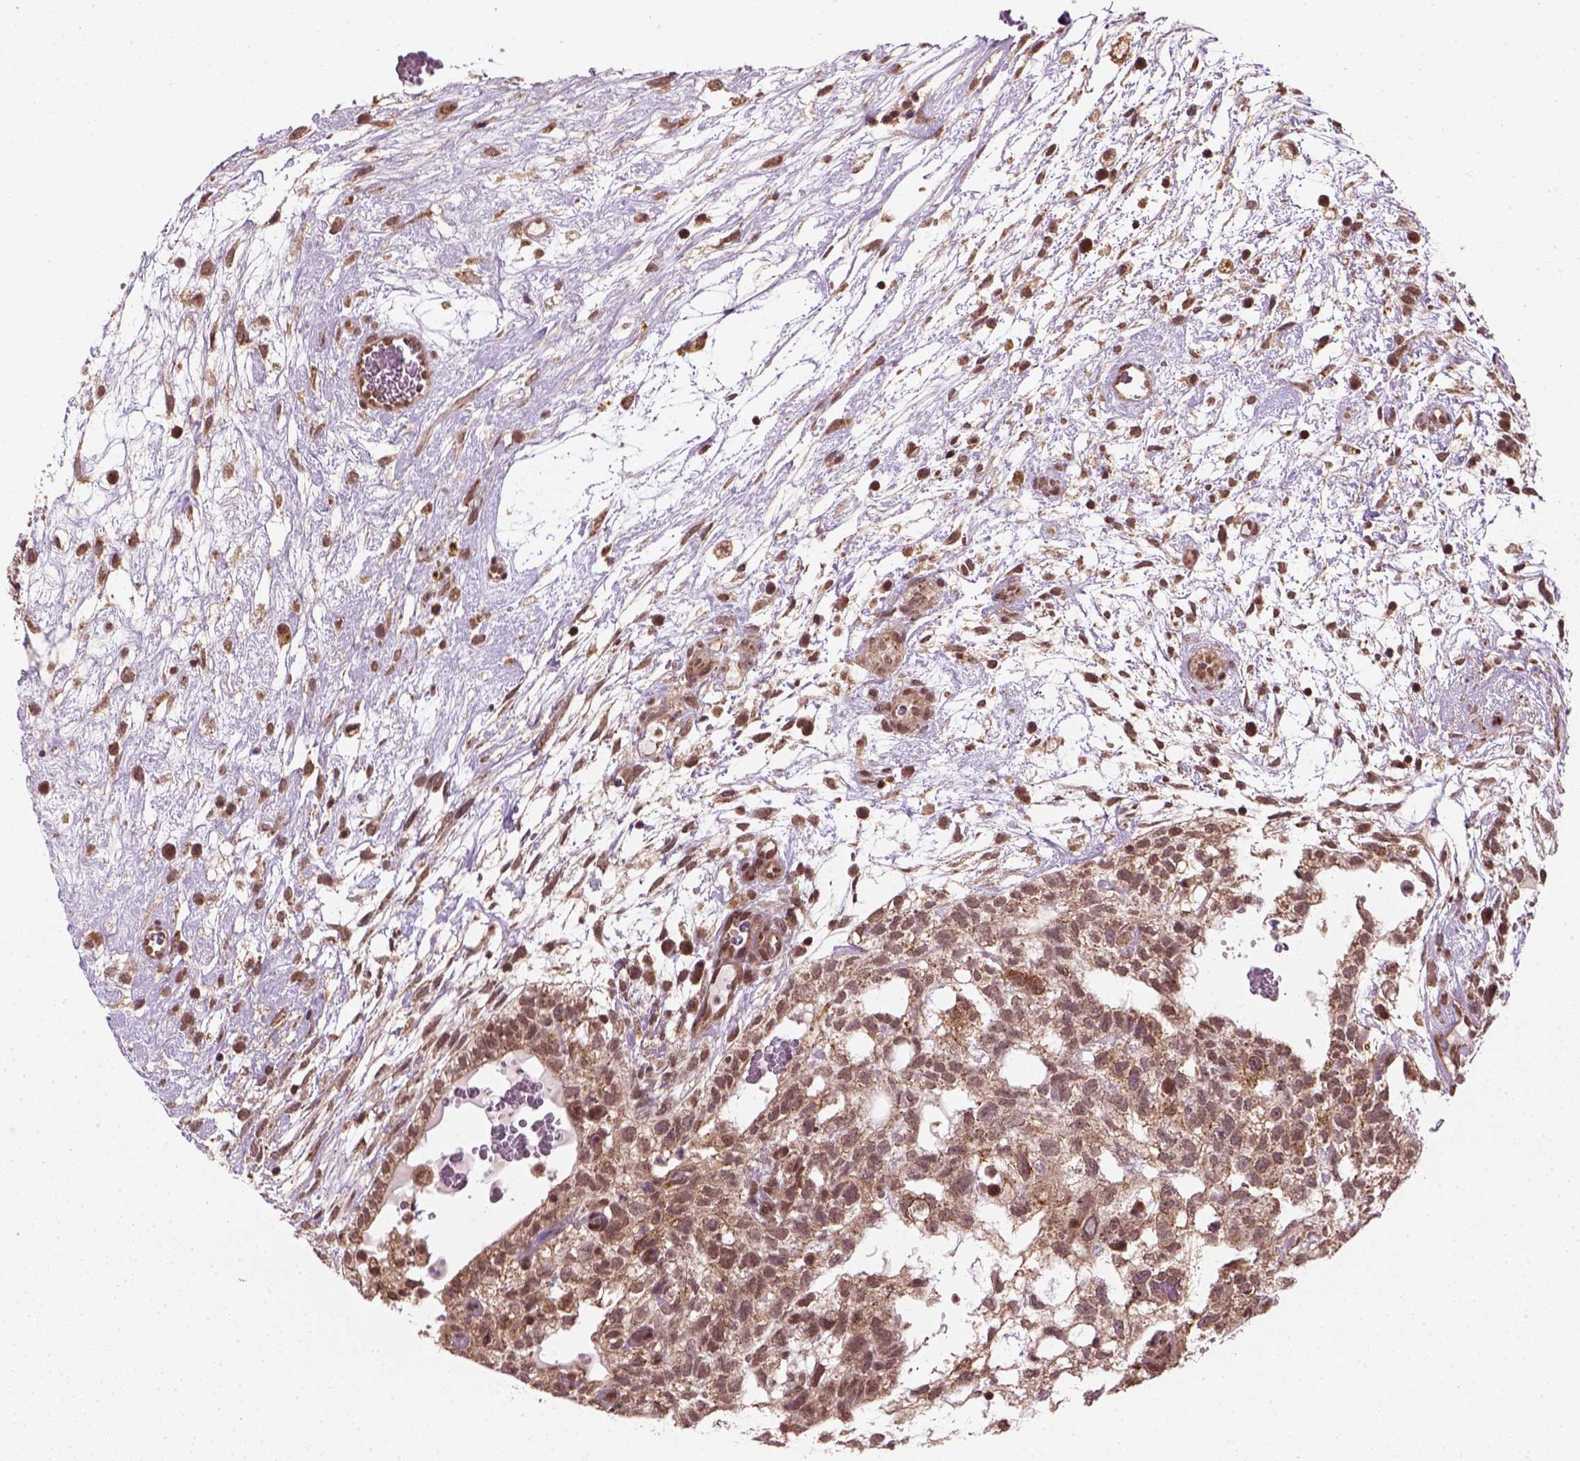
{"staining": {"intensity": "moderate", "quantity": ">75%", "location": "cytoplasmic/membranous"}, "tissue": "testis cancer", "cell_type": "Tumor cells", "image_type": "cancer", "snomed": [{"axis": "morphology", "description": "Normal tissue, NOS"}, {"axis": "morphology", "description": "Carcinoma, Embryonal, NOS"}, {"axis": "topography", "description": "Testis"}], "caption": "Tumor cells reveal medium levels of moderate cytoplasmic/membranous staining in about >75% of cells in testis cancer (embryonal carcinoma).", "gene": "NUDT9", "patient": {"sex": "male", "age": 32}}